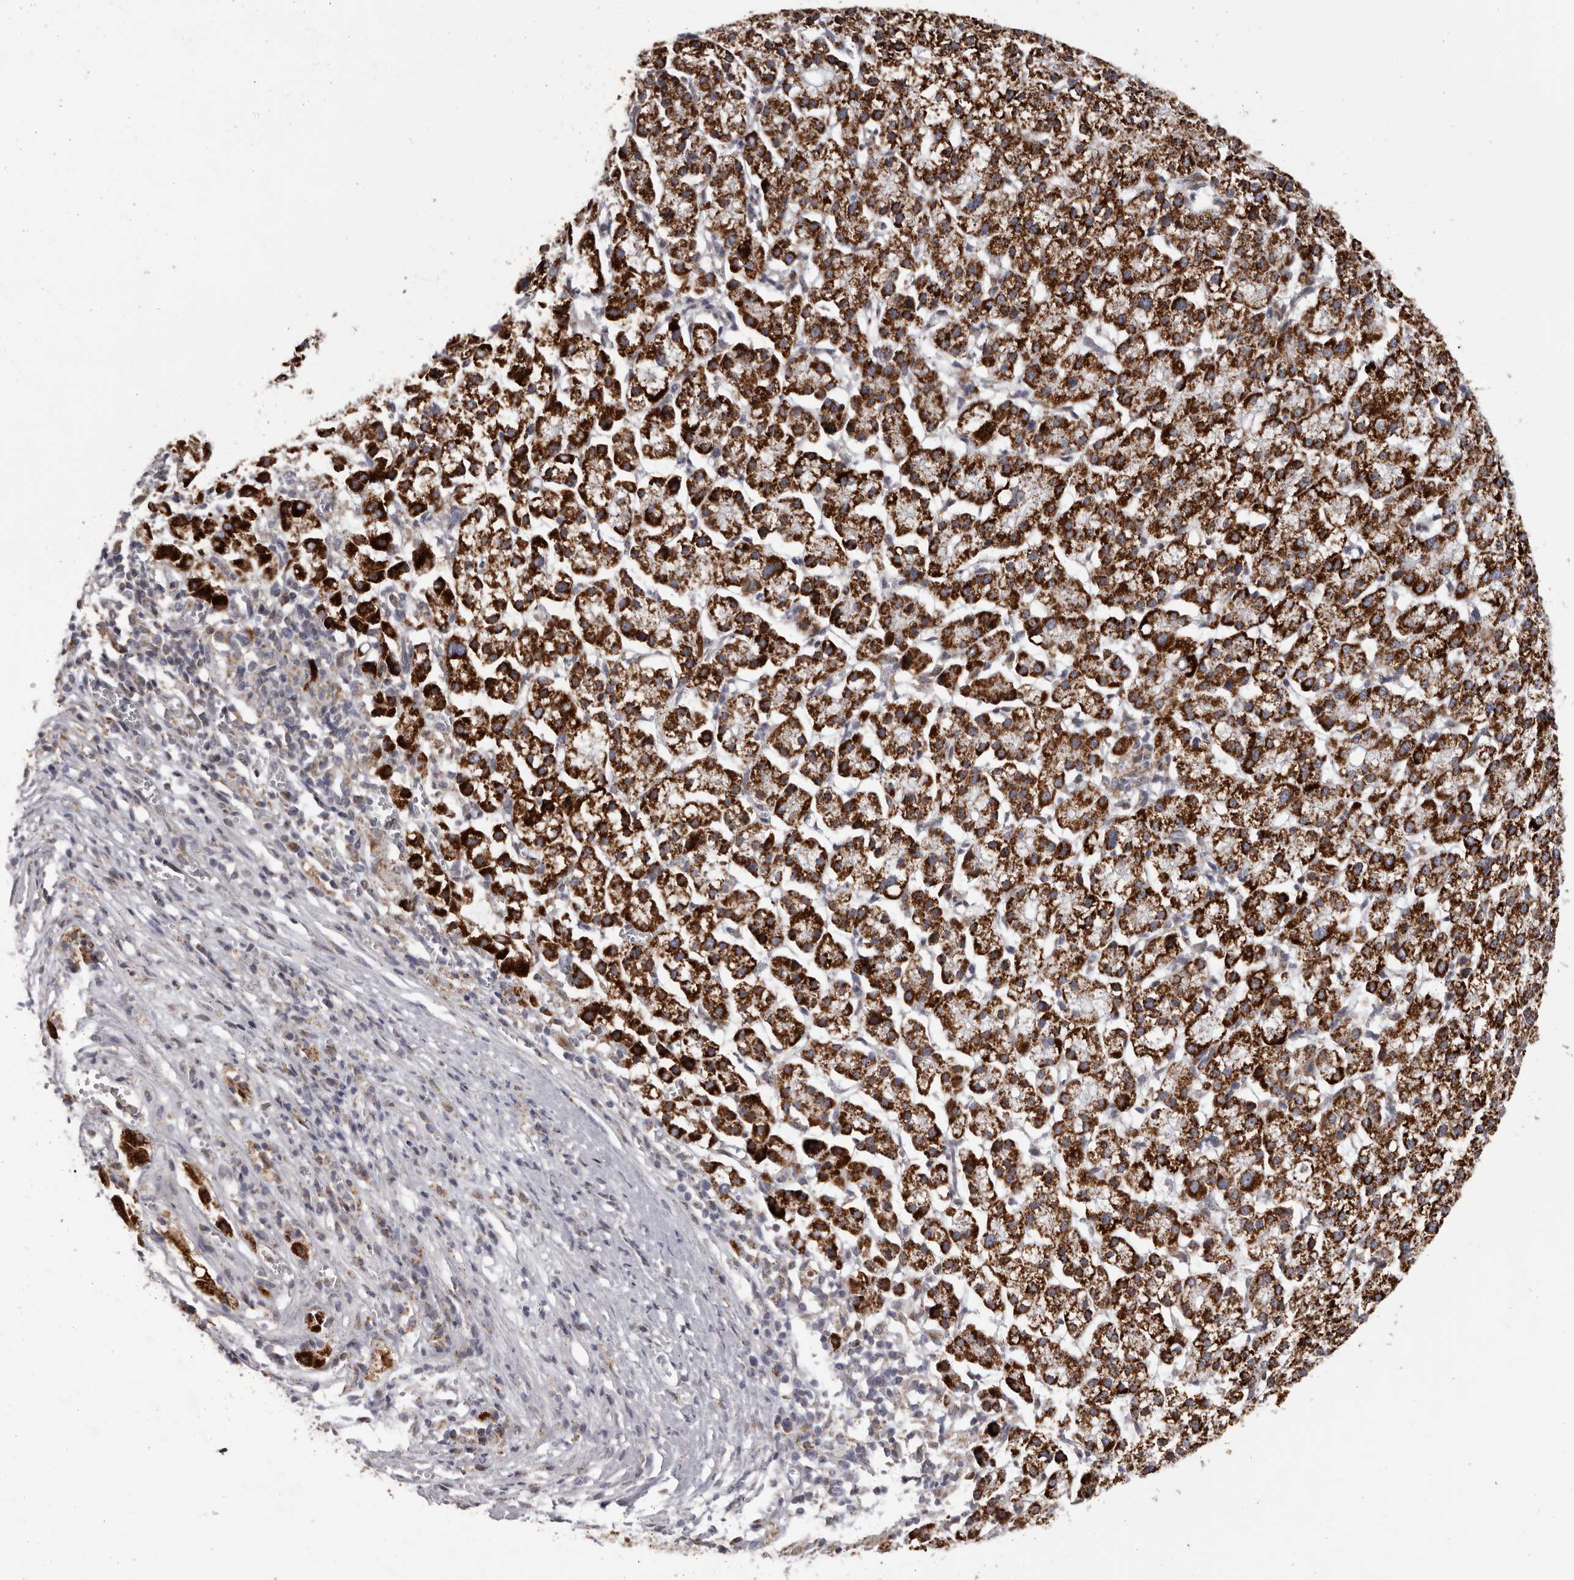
{"staining": {"intensity": "strong", "quantity": ">75%", "location": "cytoplasmic/membranous"}, "tissue": "liver cancer", "cell_type": "Tumor cells", "image_type": "cancer", "snomed": [{"axis": "morphology", "description": "Carcinoma, Hepatocellular, NOS"}, {"axis": "topography", "description": "Liver"}], "caption": "An immunohistochemistry (IHC) image of neoplastic tissue is shown. Protein staining in brown shows strong cytoplasmic/membranous positivity in liver cancer within tumor cells. (brown staining indicates protein expression, while blue staining denotes nuclei).", "gene": "C17orf99", "patient": {"sex": "female", "age": 58}}